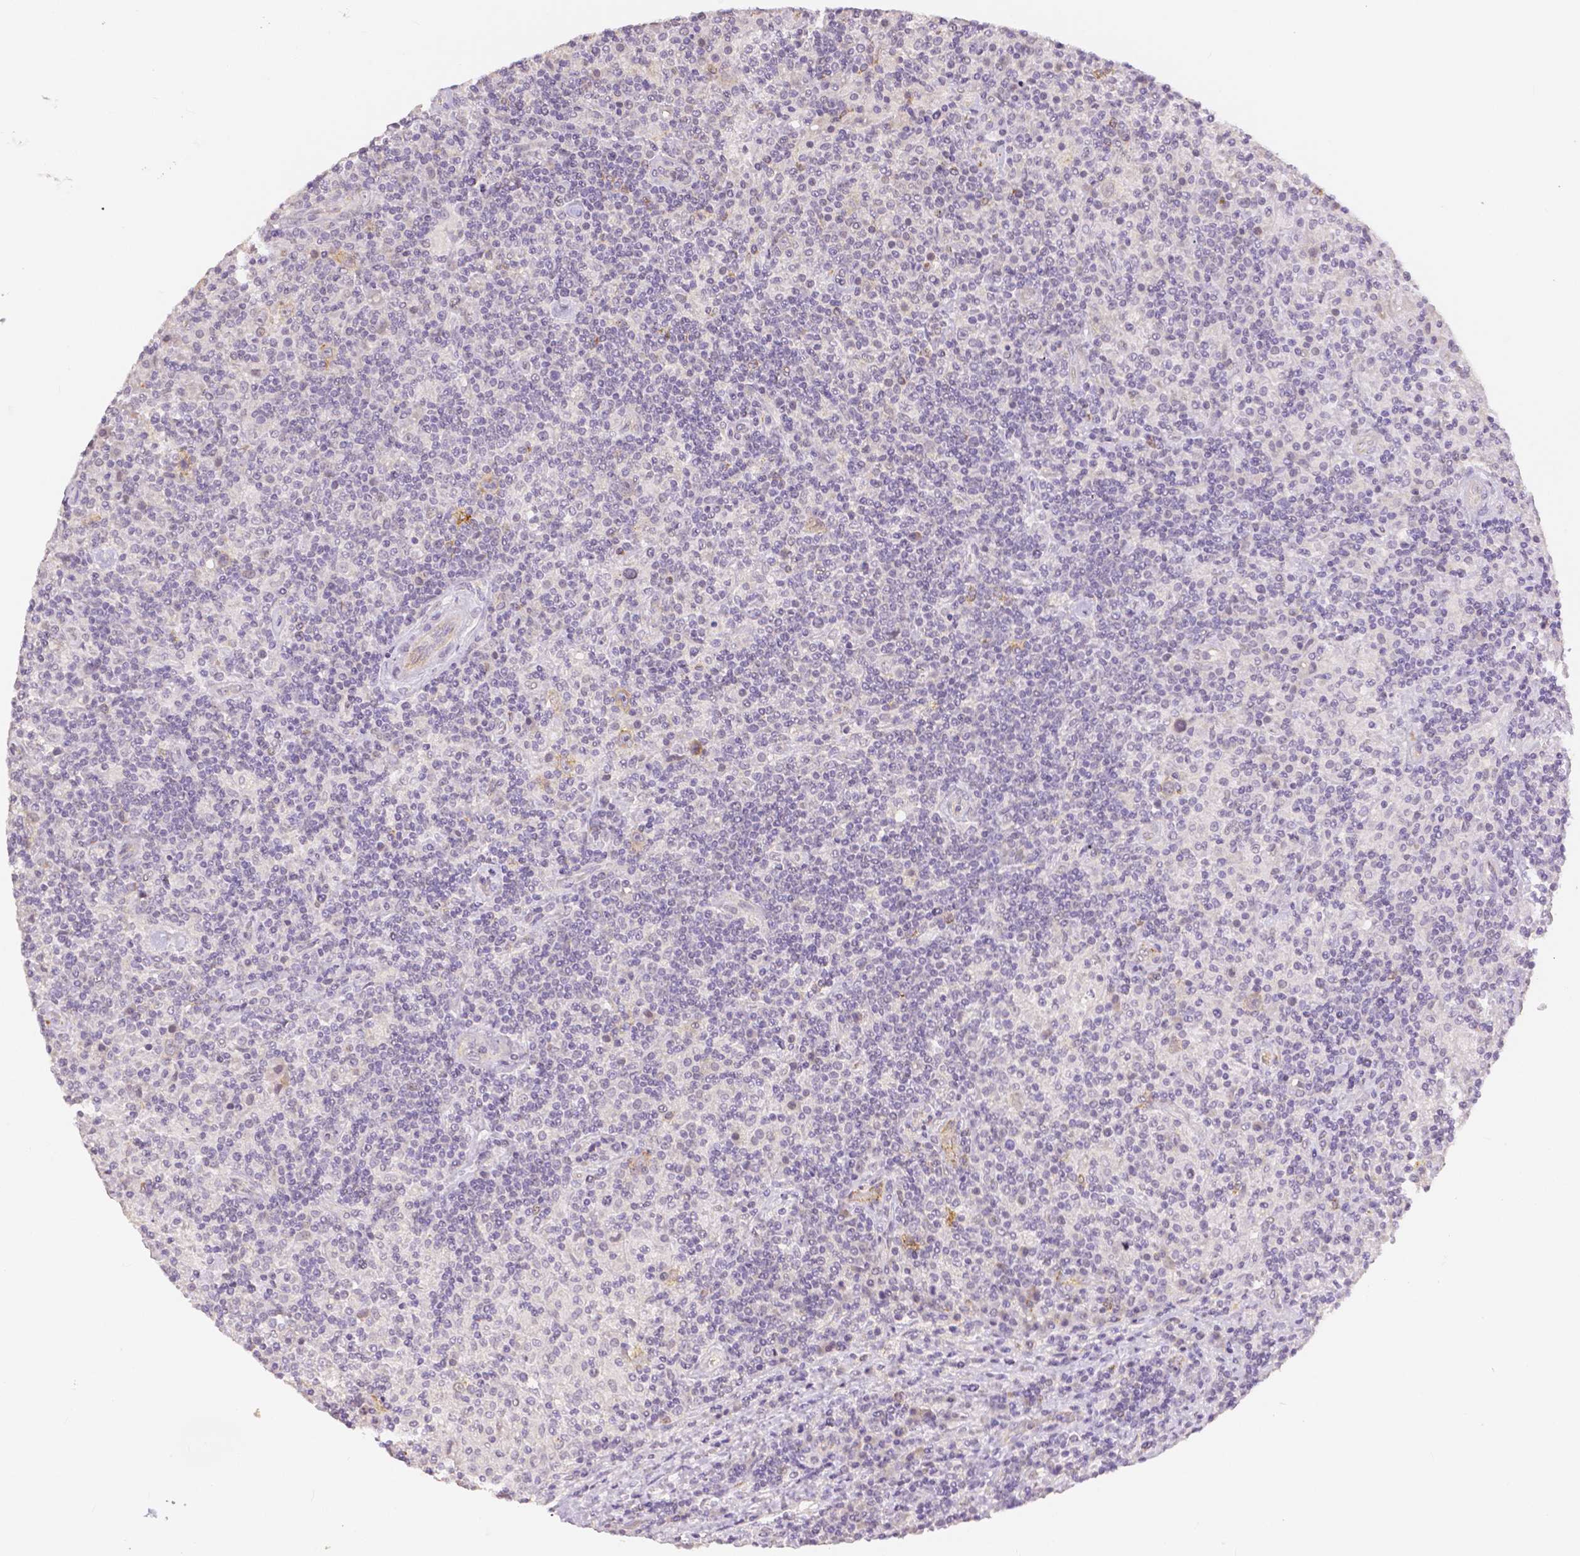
{"staining": {"intensity": "negative", "quantity": "none", "location": "none"}, "tissue": "lymphoma", "cell_type": "Tumor cells", "image_type": "cancer", "snomed": [{"axis": "morphology", "description": "Hodgkin's disease, NOS"}, {"axis": "topography", "description": "Lymph node"}], "caption": "DAB immunohistochemical staining of human lymphoma shows no significant positivity in tumor cells.", "gene": "OCLN", "patient": {"sex": "male", "age": 70}}